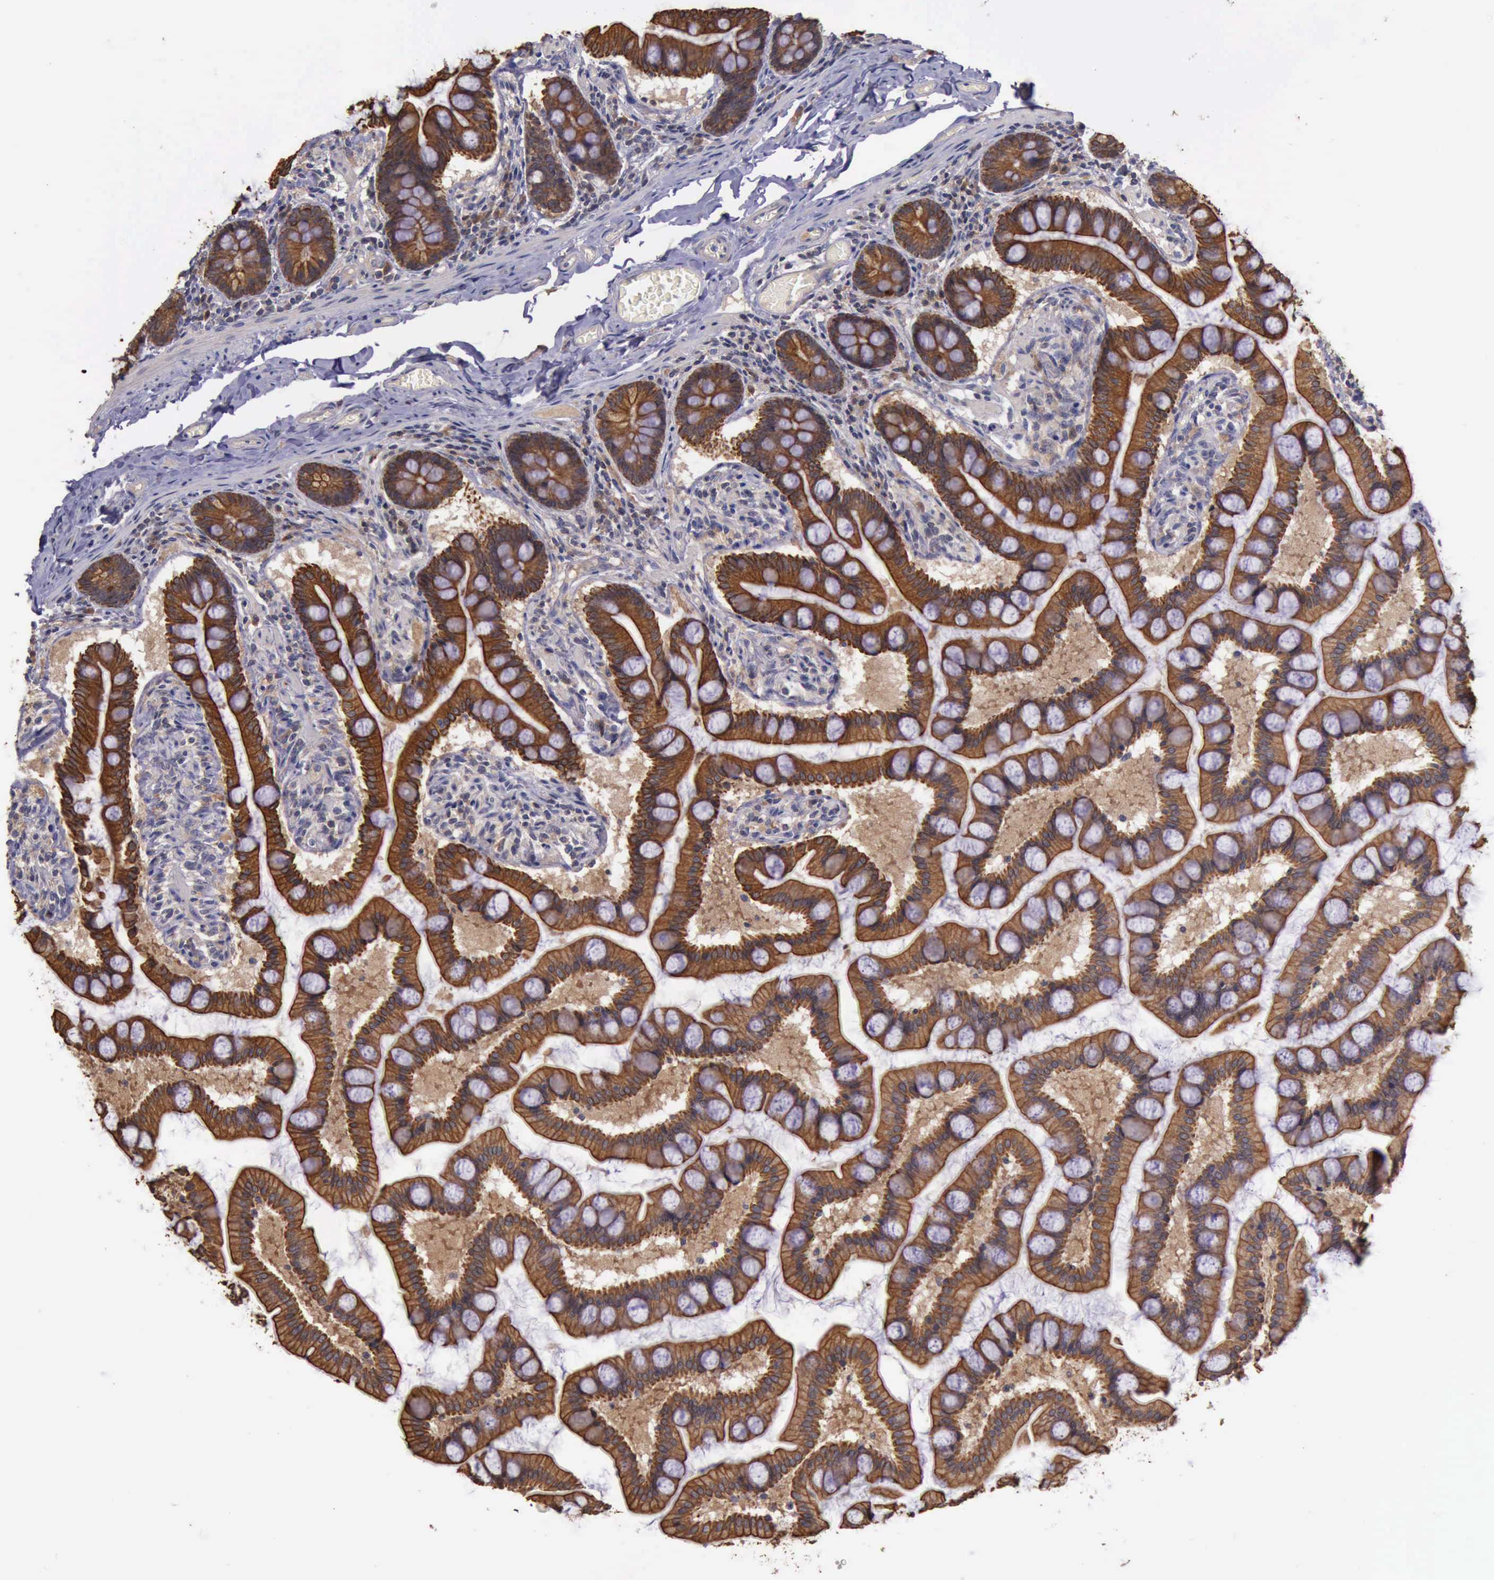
{"staining": {"intensity": "strong", "quantity": ">75%", "location": "cytoplasmic/membranous"}, "tissue": "small intestine", "cell_type": "Glandular cells", "image_type": "normal", "snomed": [{"axis": "morphology", "description": "Normal tissue, NOS"}, {"axis": "topography", "description": "Small intestine"}], "caption": "Brown immunohistochemical staining in normal human small intestine shows strong cytoplasmic/membranous expression in approximately >75% of glandular cells.", "gene": "RAB39B", "patient": {"sex": "male", "age": 41}}